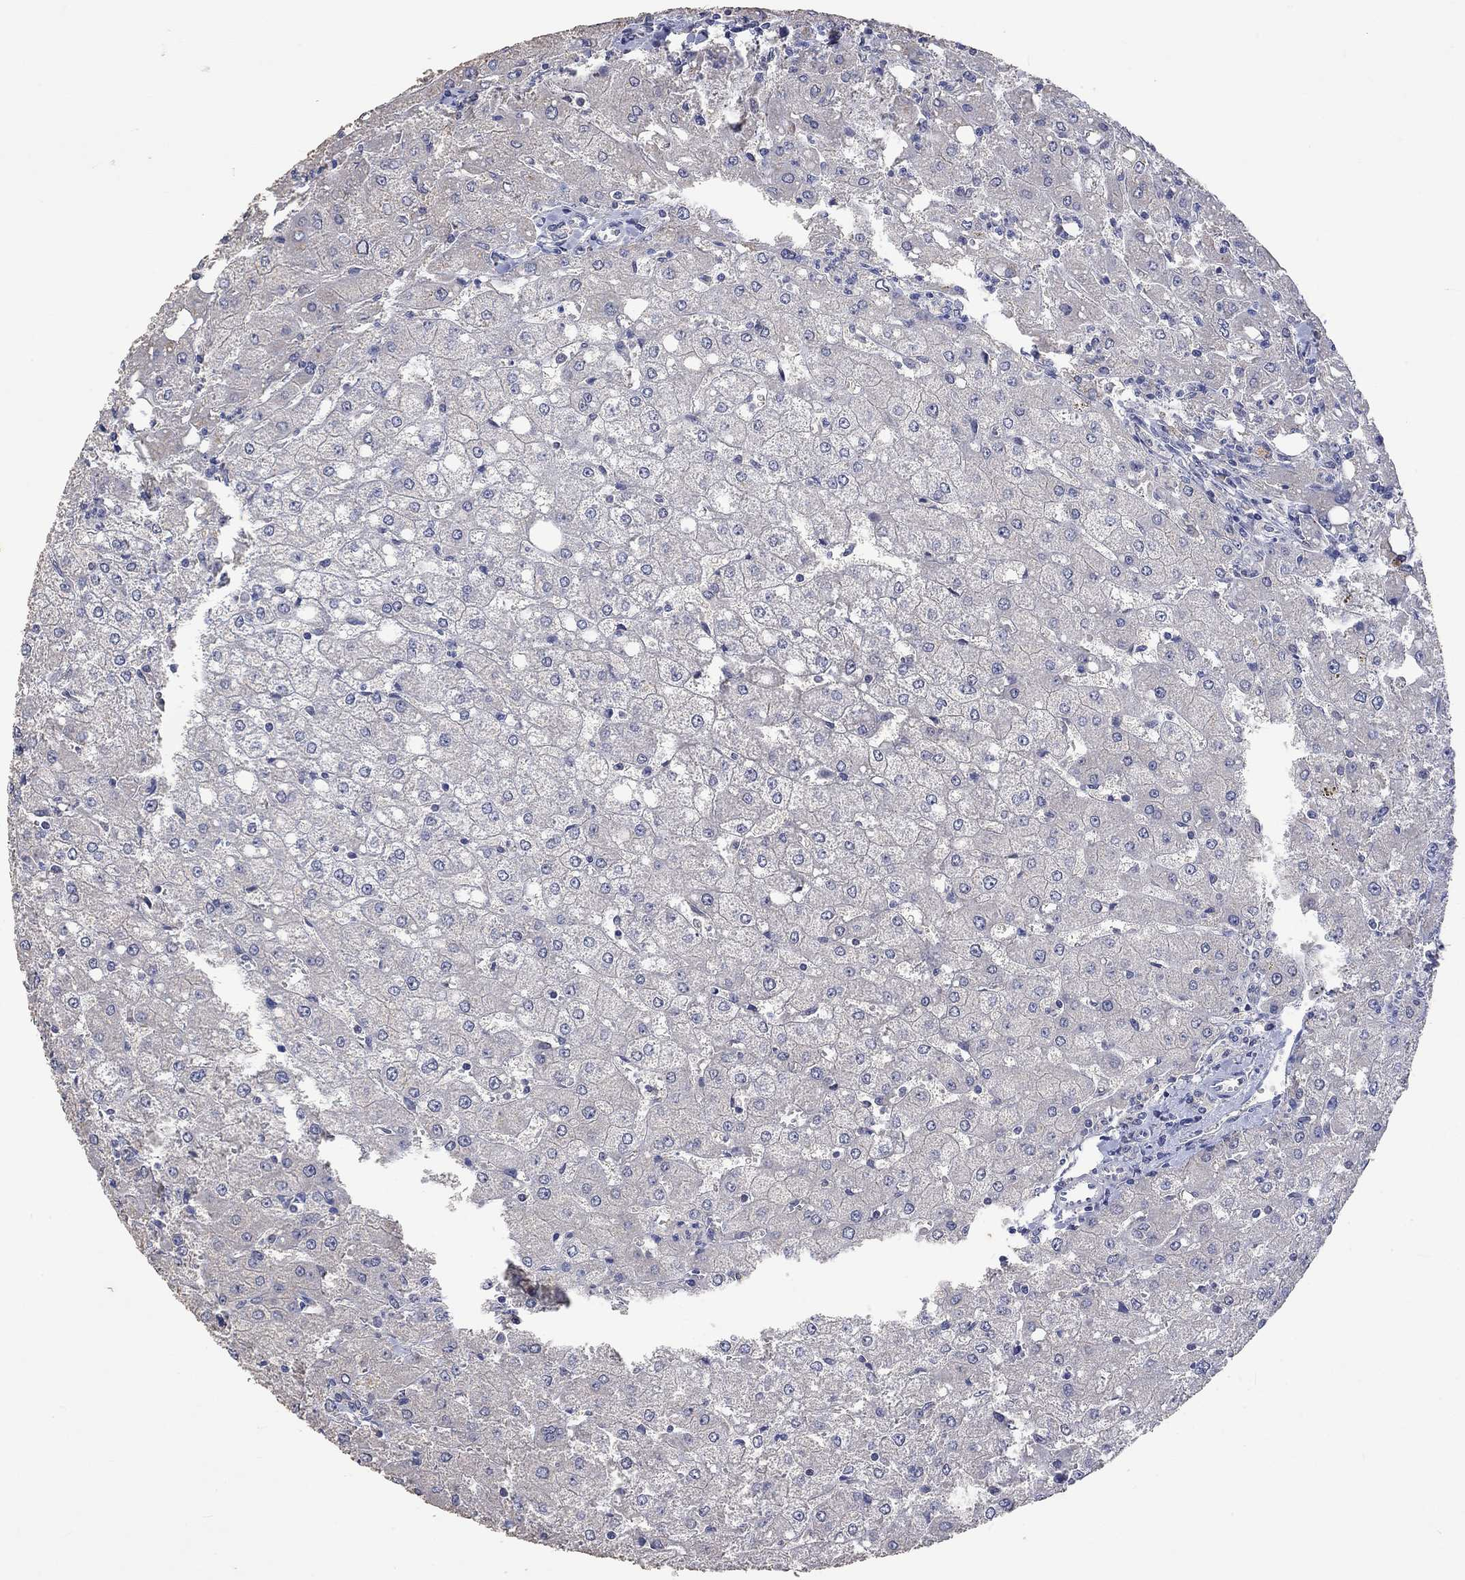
{"staining": {"intensity": "negative", "quantity": "none", "location": "none"}, "tissue": "liver", "cell_type": "Cholangiocytes", "image_type": "normal", "snomed": [{"axis": "morphology", "description": "Normal tissue, NOS"}, {"axis": "topography", "description": "Liver"}], "caption": "An immunohistochemistry image of benign liver is shown. There is no staining in cholangiocytes of liver.", "gene": "PTPN20", "patient": {"sex": "female", "age": 53}}